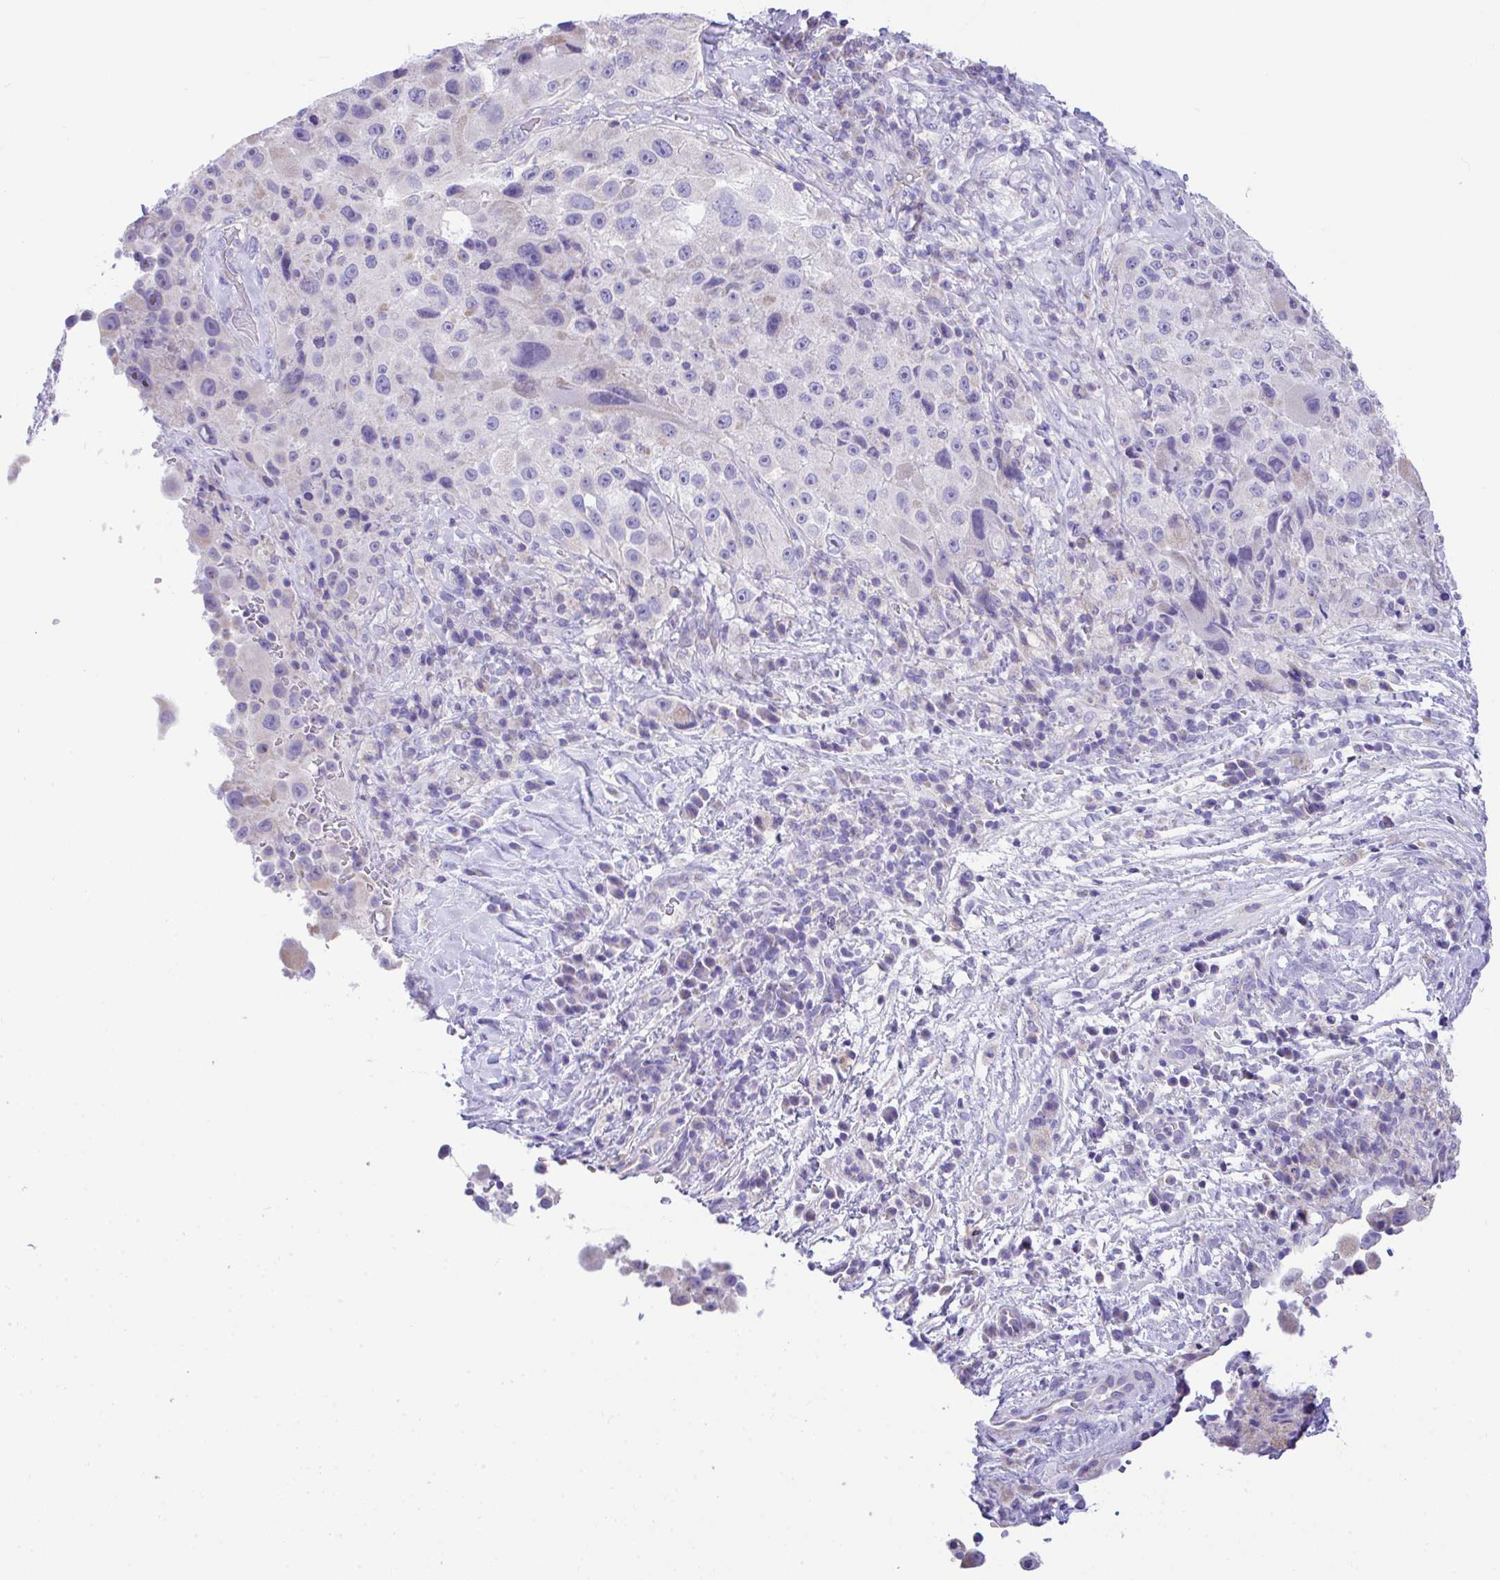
{"staining": {"intensity": "negative", "quantity": "none", "location": "none"}, "tissue": "melanoma", "cell_type": "Tumor cells", "image_type": "cancer", "snomed": [{"axis": "morphology", "description": "Malignant melanoma, Metastatic site"}, {"axis": "topography", "description": "Lymph node"}], "caption": "Protein analysis of malignant melanoma (metastatic site) shows no significant positivity in tumor cells.", "gene": "NLRP8", "patient": {"sex": "male", "age": 62}}